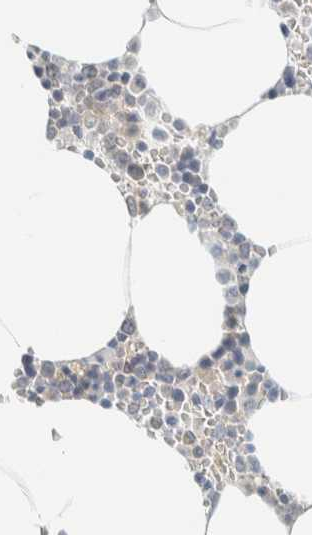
{"staining": {"intensity": "negative", "quantity": "none", "location": "none"}, "tissue": "bone marrow", "cell_type": "Hematopoietic cells", "image_type": "normal", "snomed": [{"axis": "morphology", "description": "Normal tissue, NOS"}, {"axis": "topography", "description": "Bone marrow"}], "caption": "Protein analysis of unremarkable bone marrow shows no significant positivity in hematopoietic cells.", "gene": "NDE1", "patient": {"sex": "male", "age": 70}}